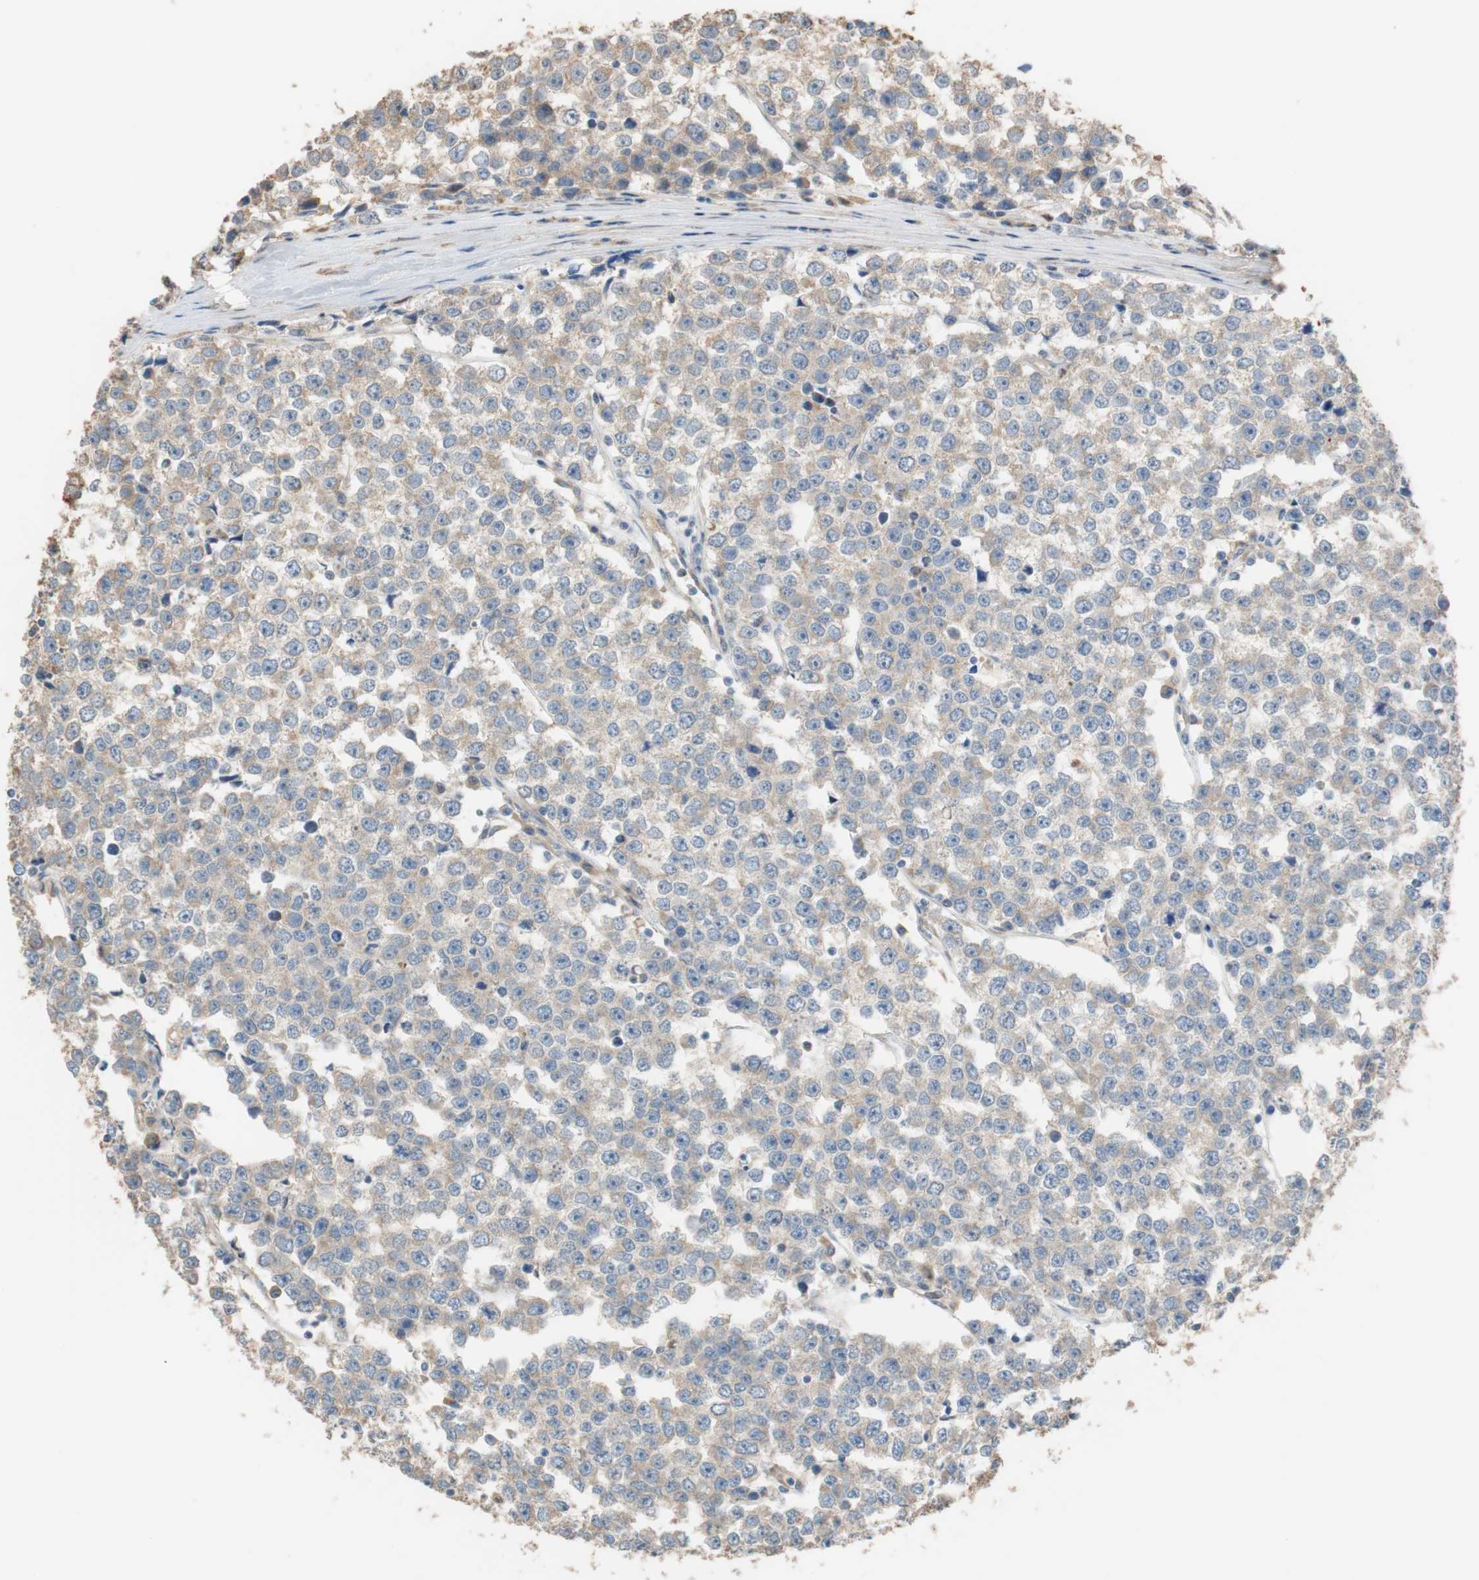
{"staining": {"intensity": "moderate", "quantity": ">75%", "location": "cytoplasmic/membranous"}, "tissue": "testis cancer", "cell_type": "Tumor cells", "image_type": "cancer", "snomed": [{"axis": "morphology", "description": "Seminoma, NOS"}, {"axis": "morphology", "description": "Carcinoma, Embryonal, NOS"}, {"axis": "topography", "description": "Testis"}], "caption": "Brown immunohistochemical staining in human seminoma (testis) demonstrates moderate cytoplasmic/membranous expression in about >75% of tumor cells.", "gene": "ALDH1A2", "patient": {"sex": "male", "age": 52}}